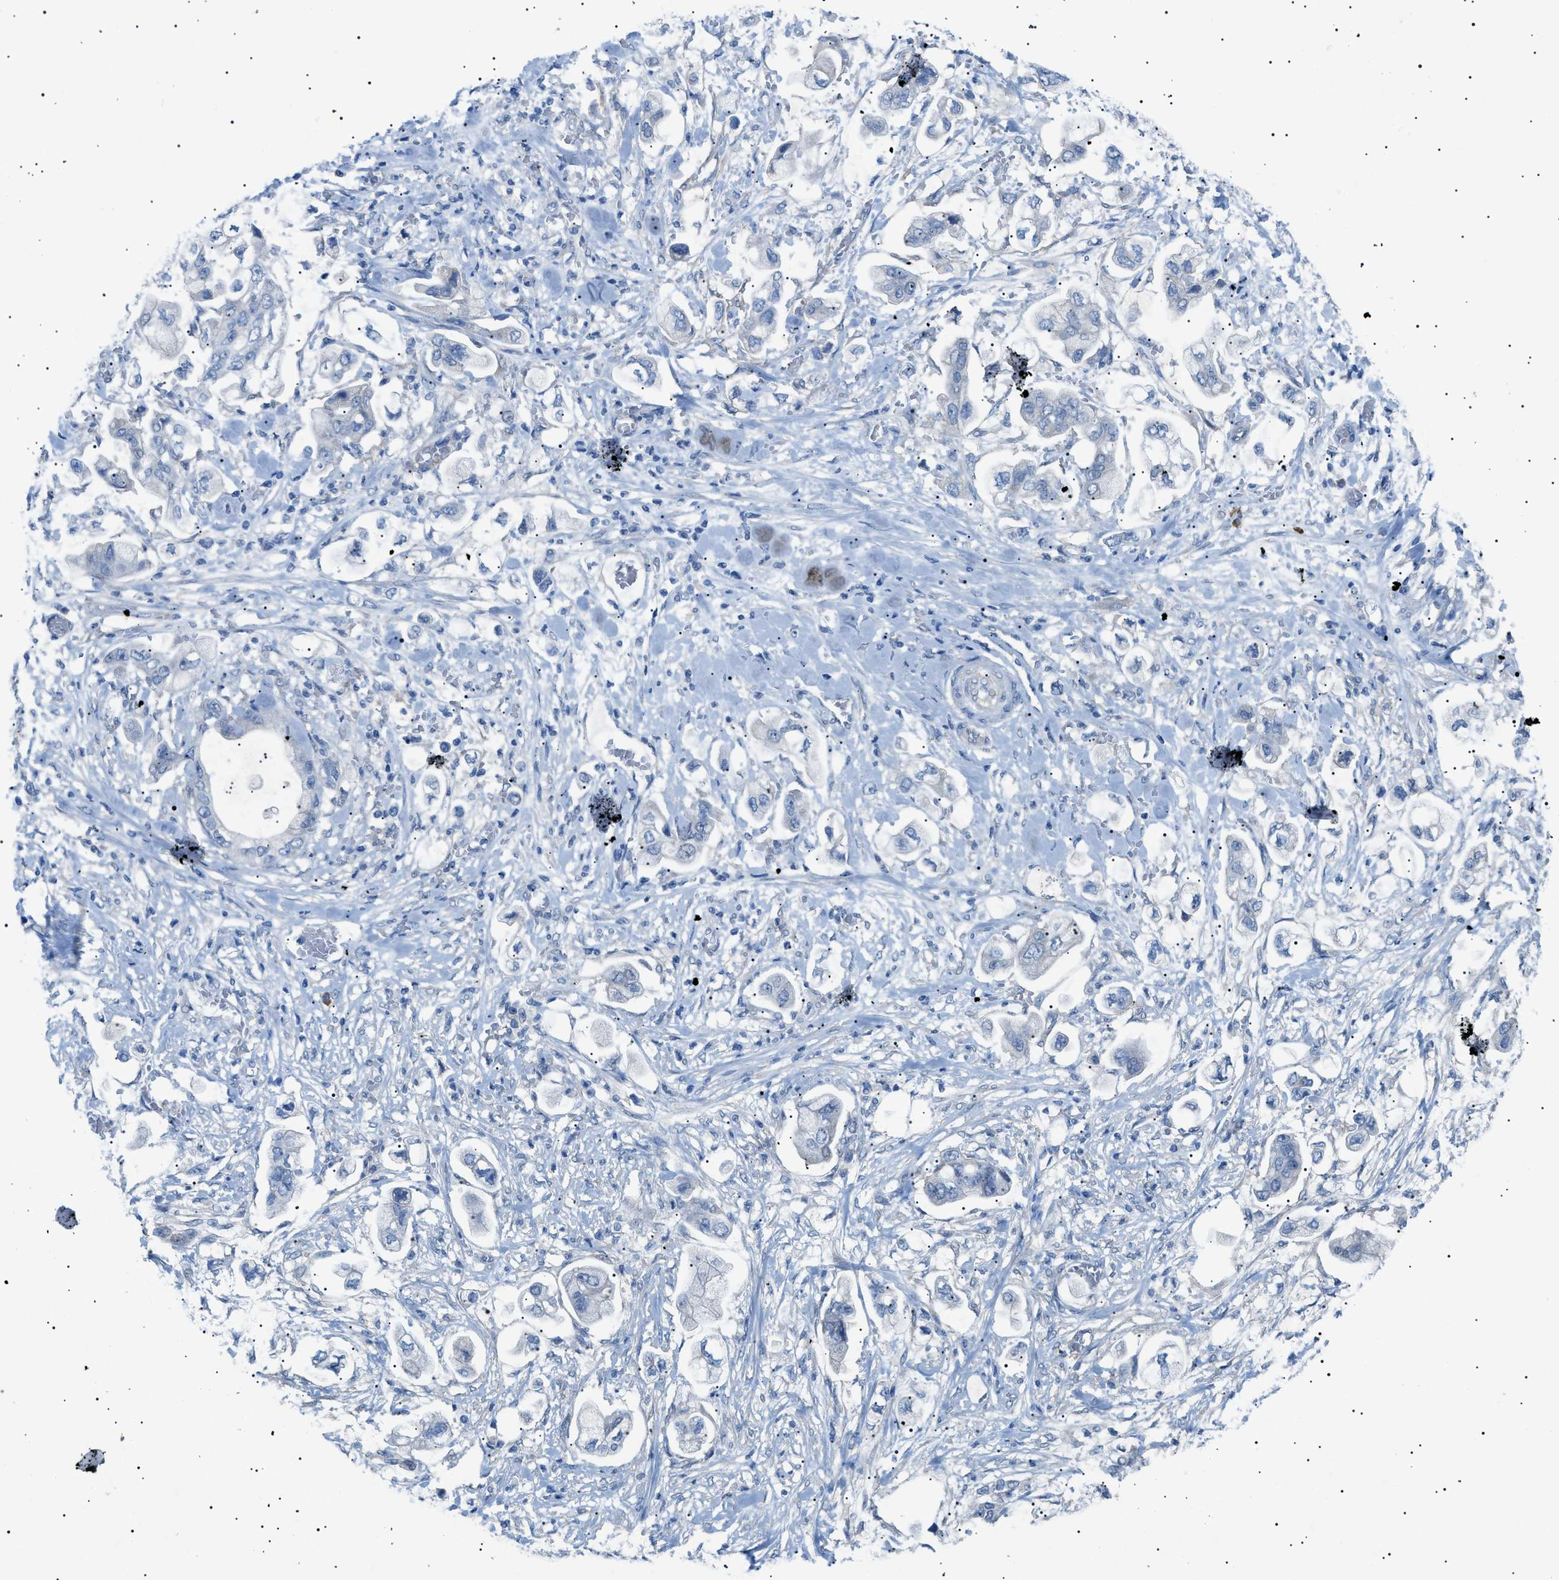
{"staining": {"intensity": "negative", "quantity": "none", "location": "none"}, "tissue": "stomach cancer", "cell_type": "Tumor cells", "image_type": "cancer", "snomed": [{"axis": "morphology", "description": "Adenocarcinoma, NOS"}, {"axis": "topography", "description": "Stomach"}], "caption": "Micrograph shows no protein expression in tumor cells of stomach adenocarcinoma tissue.", "gene": "ADAMTS1", "patient": {"sex": "male", "age": 62}}